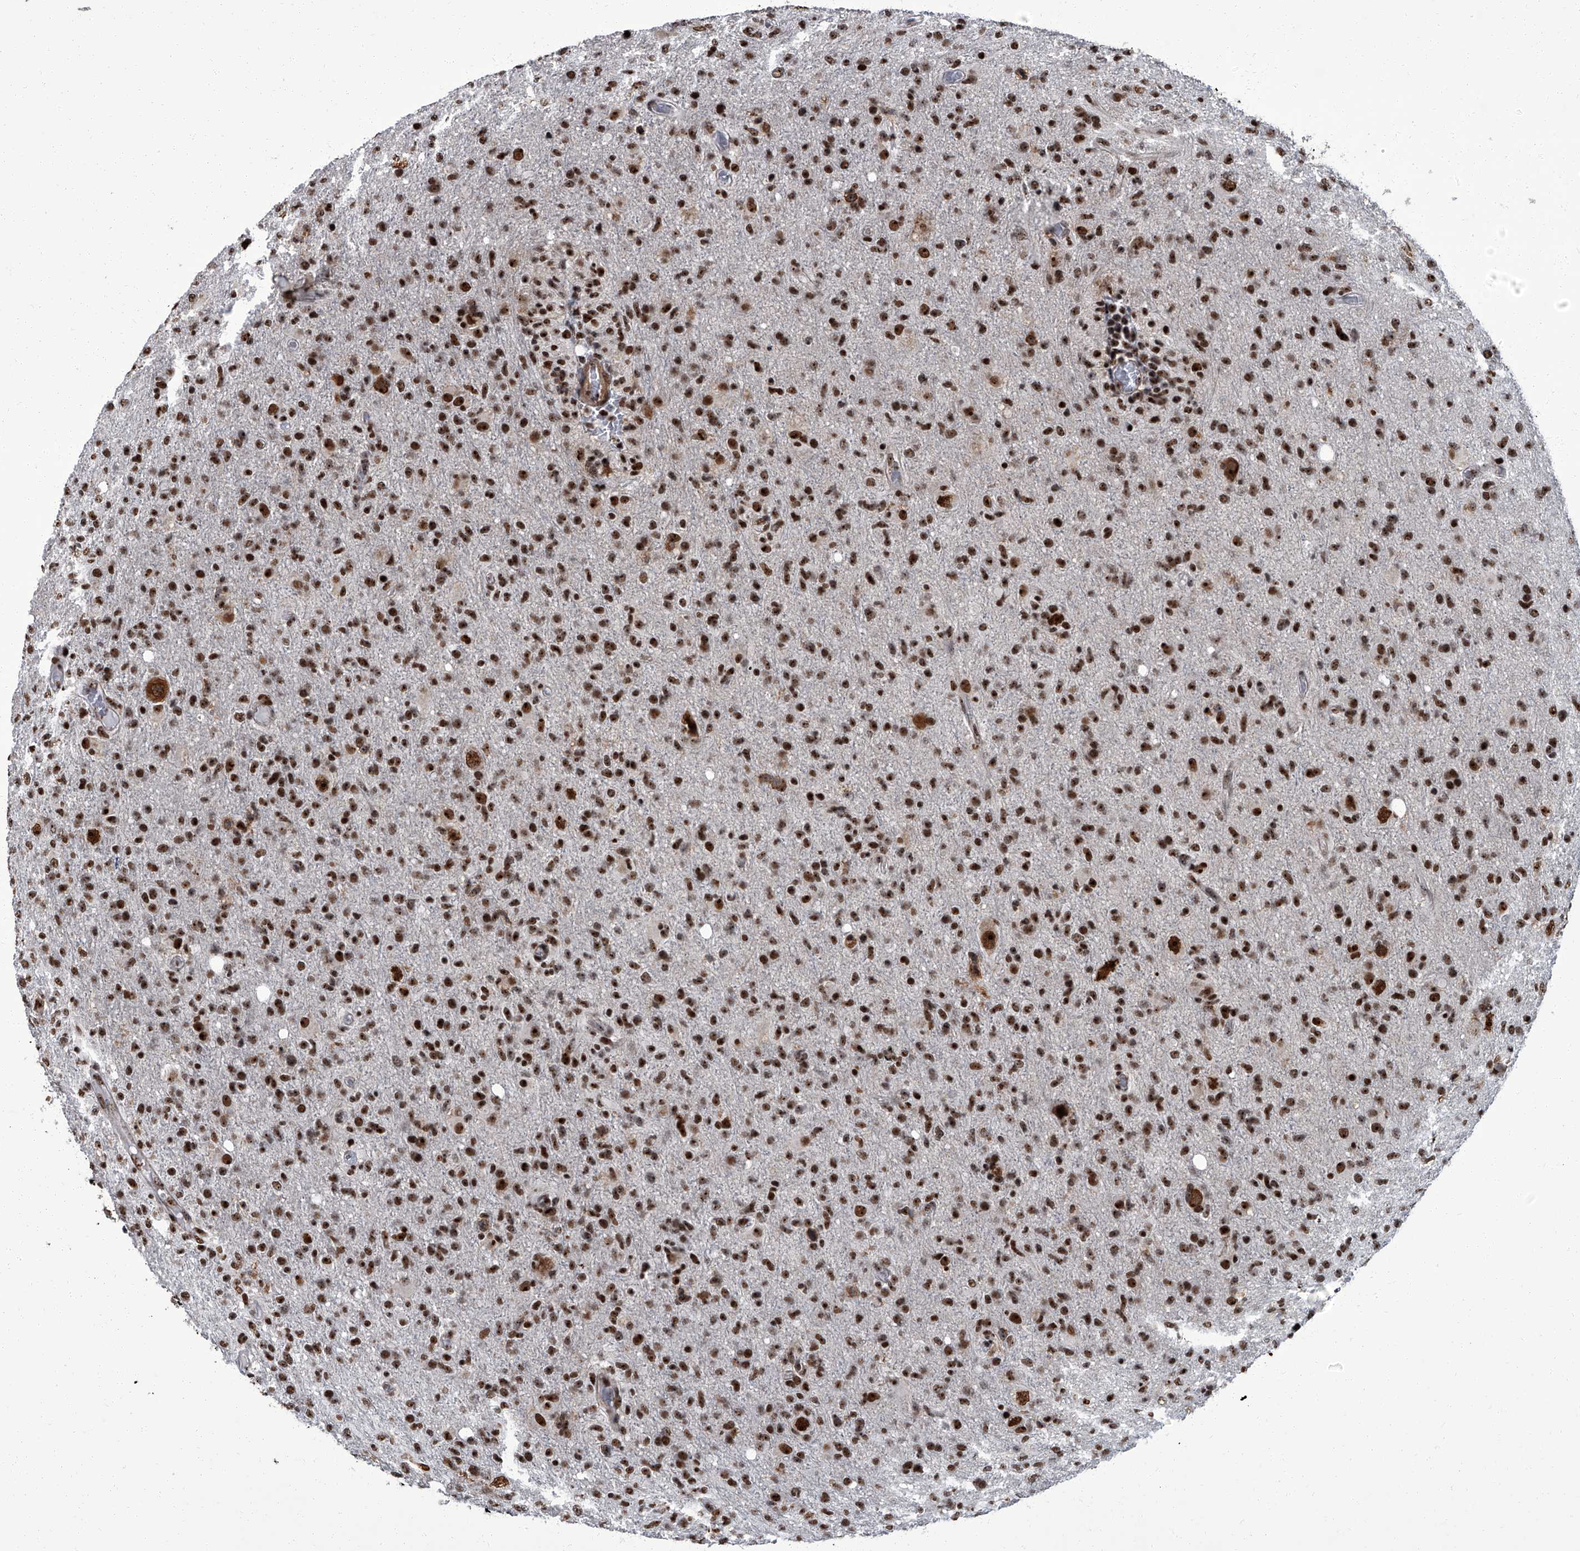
{"staining": {"intensity": "strong", "quantity": "25%-75%", "location": "nuclear"}, "tissue": "glioma", "cell_type": "Tumor cells", "image_type": "cancer", "snomed": [{"axis": "morphology", "description": "Glioma, malignant, High grade"}, {"axis": "topography", "description": "Brain"}], "caption": "Immunohistochemistry (DAB (3,3'-diaminobenzidine)) staining of malignant glioma (high-grade) demonstrates strong nuclear protein staining in about 25%-75% of tumor cells. The protein is stained brown, and the nuclei are stained in blue (DAB IHC with brightfield microscopy, high magnification).", "gene": "ZNF518B", "patient": {"sex": "female", "age": 57}}